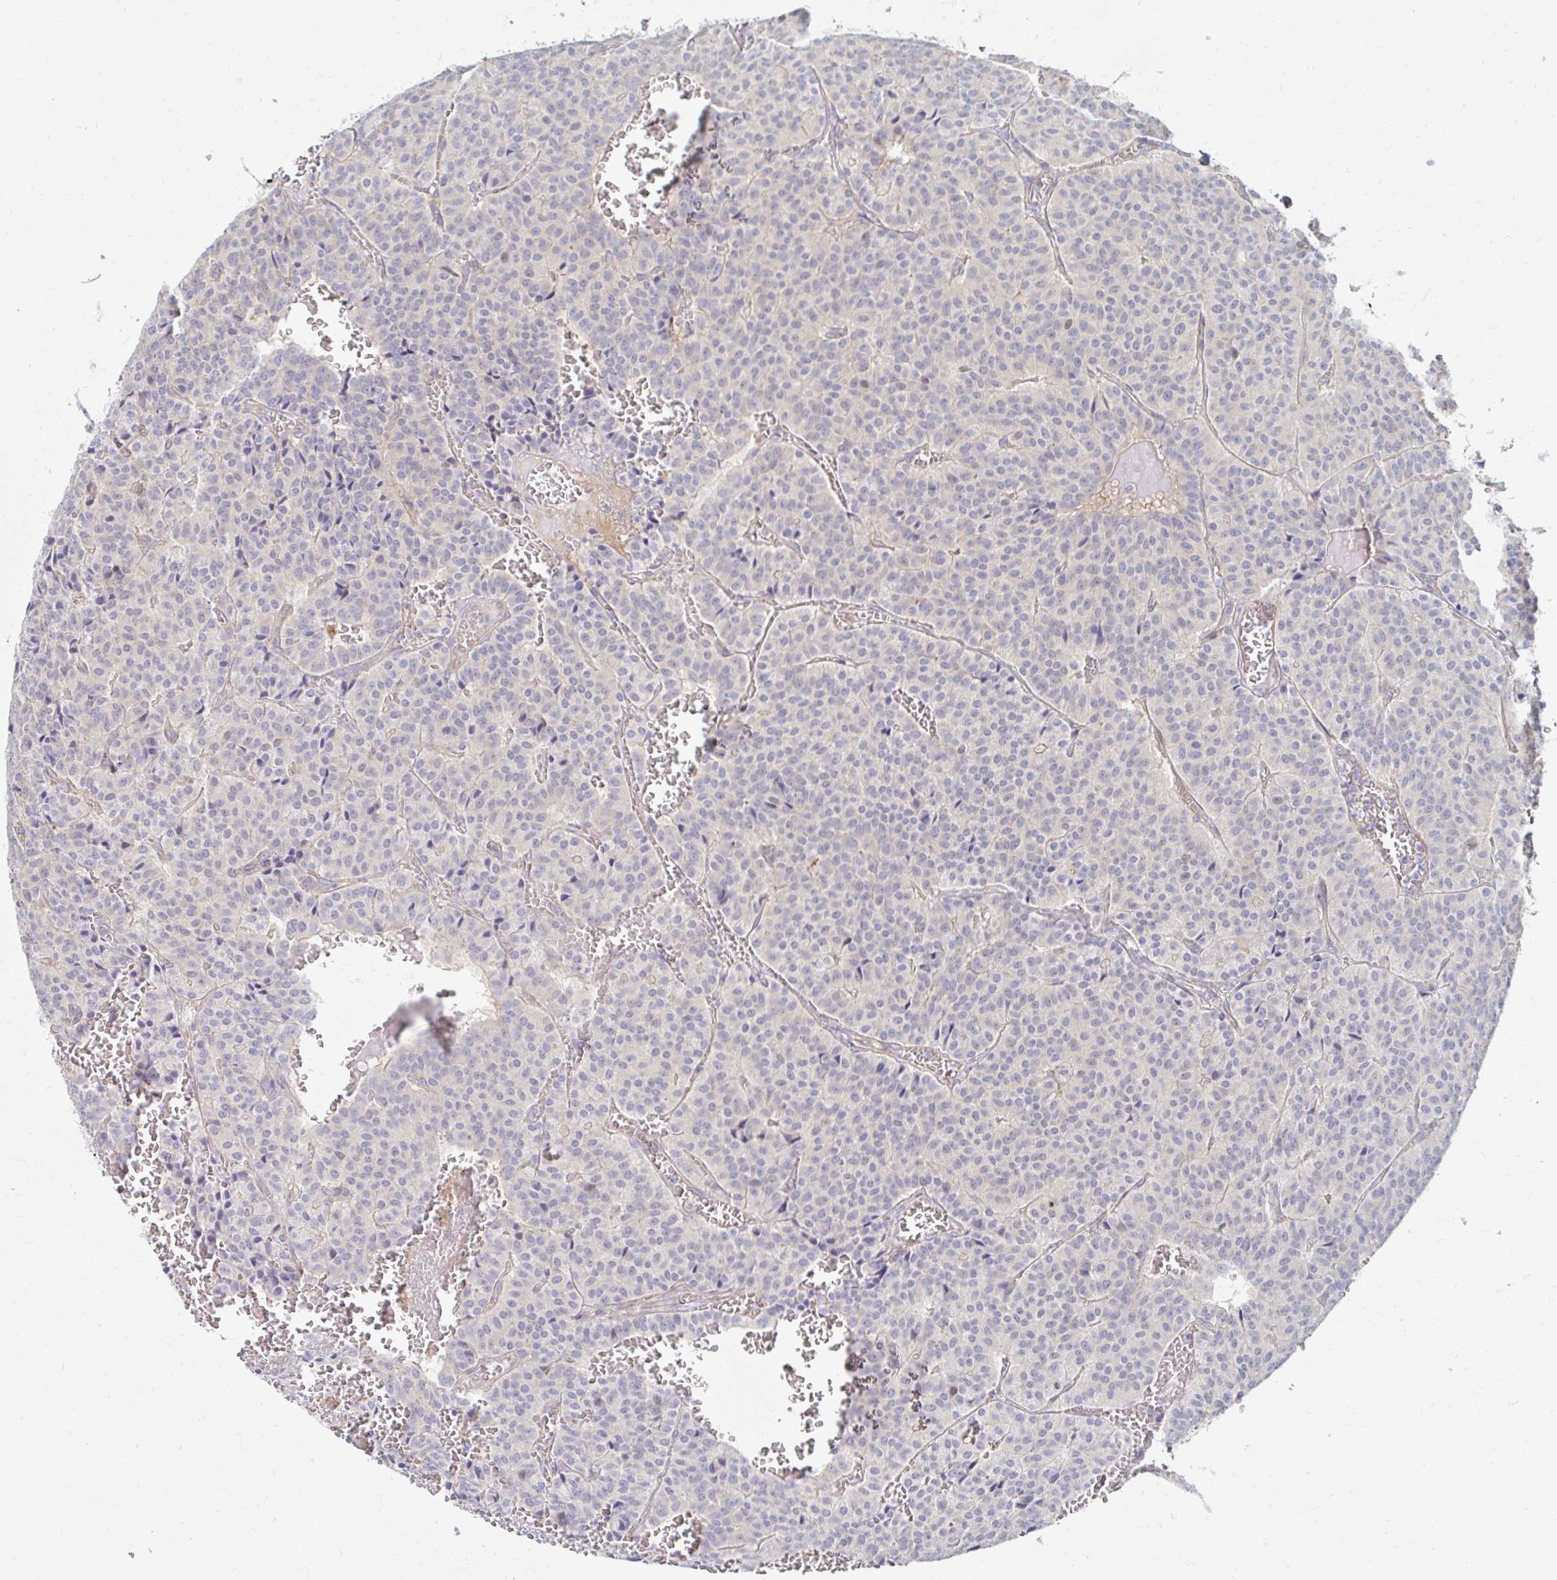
{"staining": {"intensity": "negative", "quantity": "none", "location": "none"}, "tissue": "carcinoid", "cell_type": "Tumor cells", "image_type": "cancer", "snomed": [{"axis": "morphology", "description": "Carcinoid, malignant, NOS"}, {"axis": "topography", "description": "Lung"}], "caption": "This is an IHC histopathology image of carcinoid (malignant). There is no staining in tumor cells.", "gene": "MYLK2", "patient": {"sex": "male", "age": 70}}